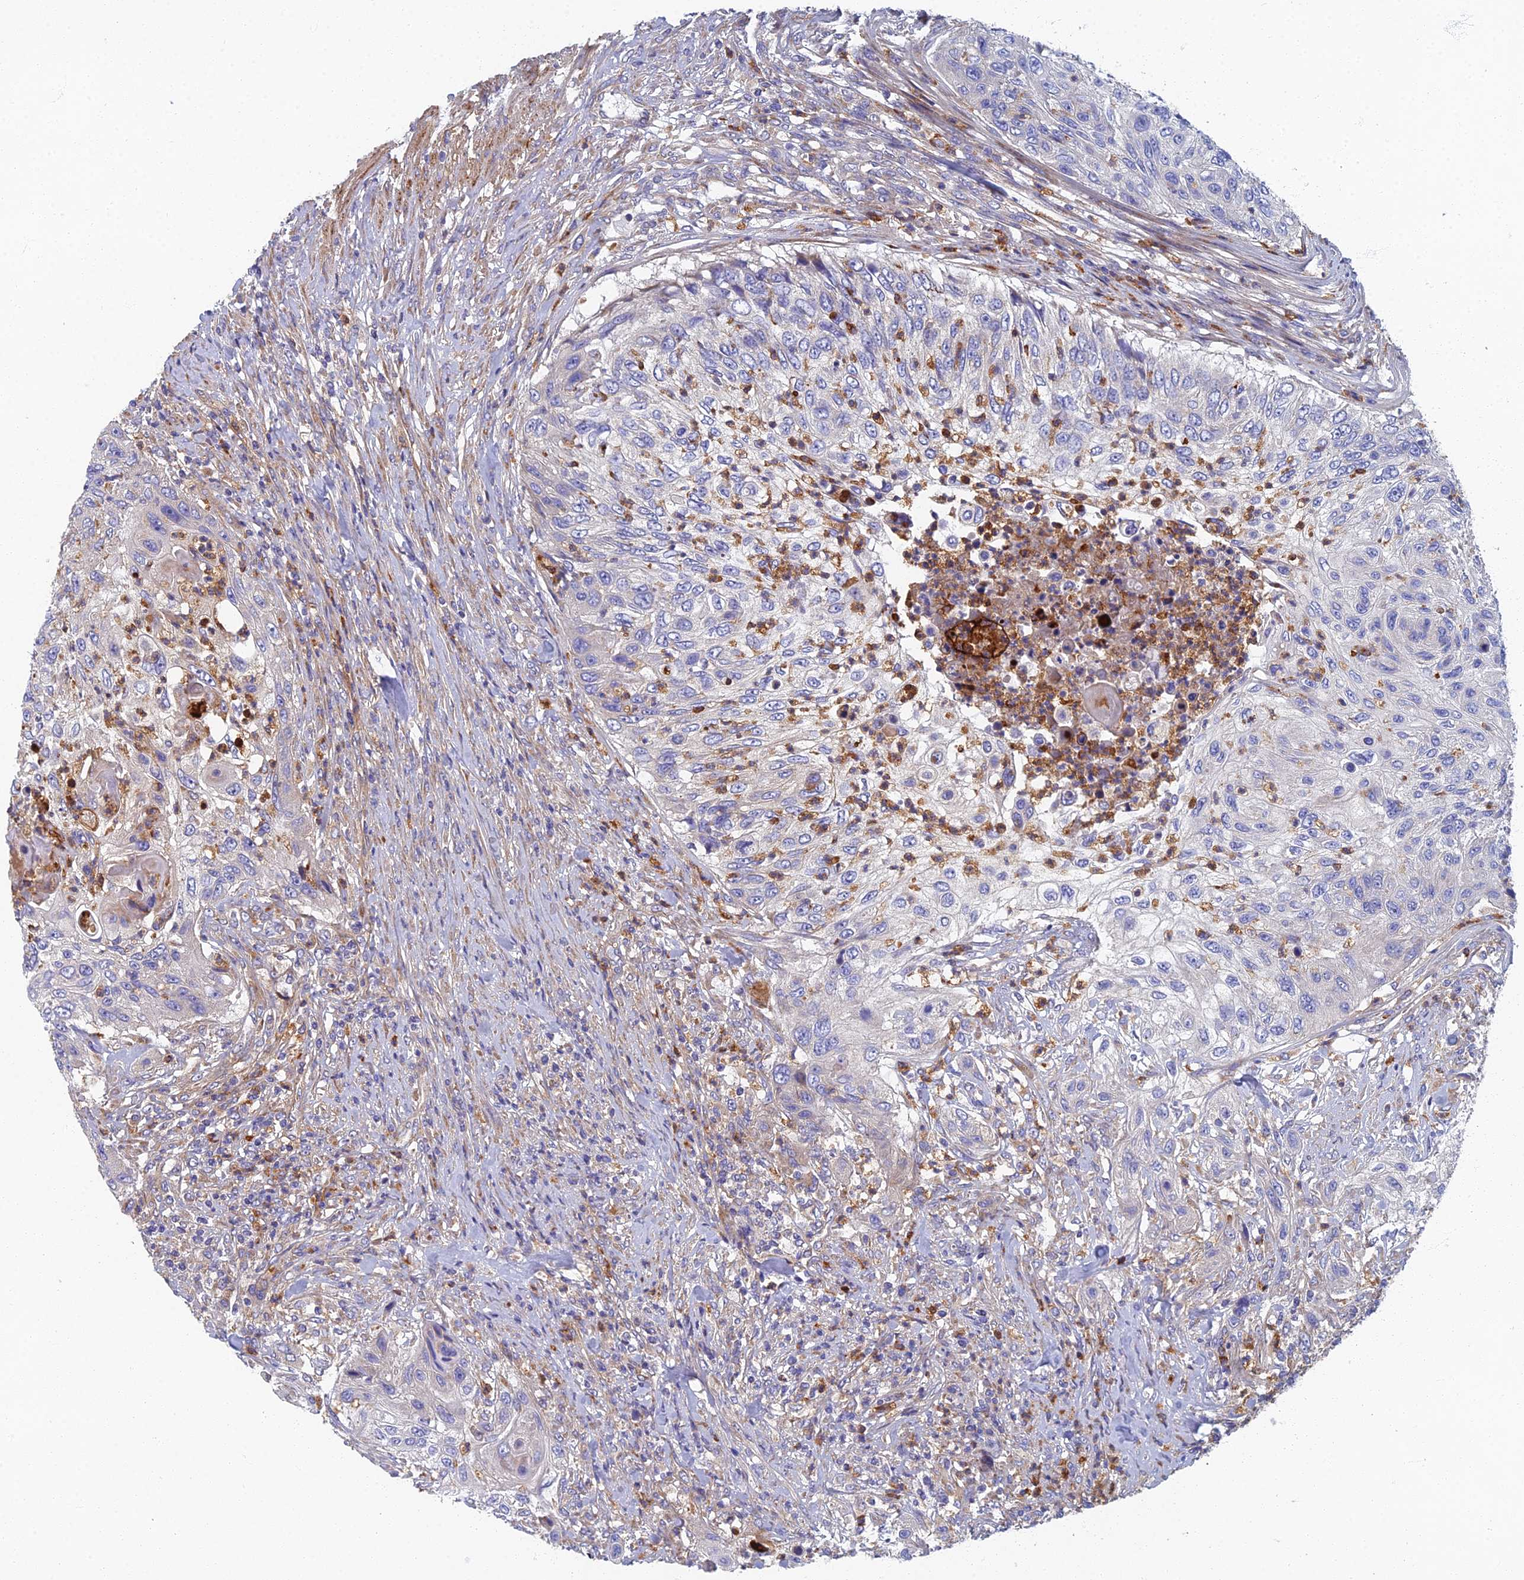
{"staining": {"intensity": "negative", "quantity": "none", "location": "none"}, "tissue": "urothelial cancer", "cell_type": "Tumor cells", "image_type": "cancer", "snomed": [{"axis": "morphology", "description": "Urothelial carcinoma, High grade"}, {"axis": "topography", "description": "Urinary bladder"}], "caption": "IHC of human urothelial cancer exhibits no positivity in tumor cells.", "gene": "RNASEK", "patient": {"sex": "female", "age": 60}}